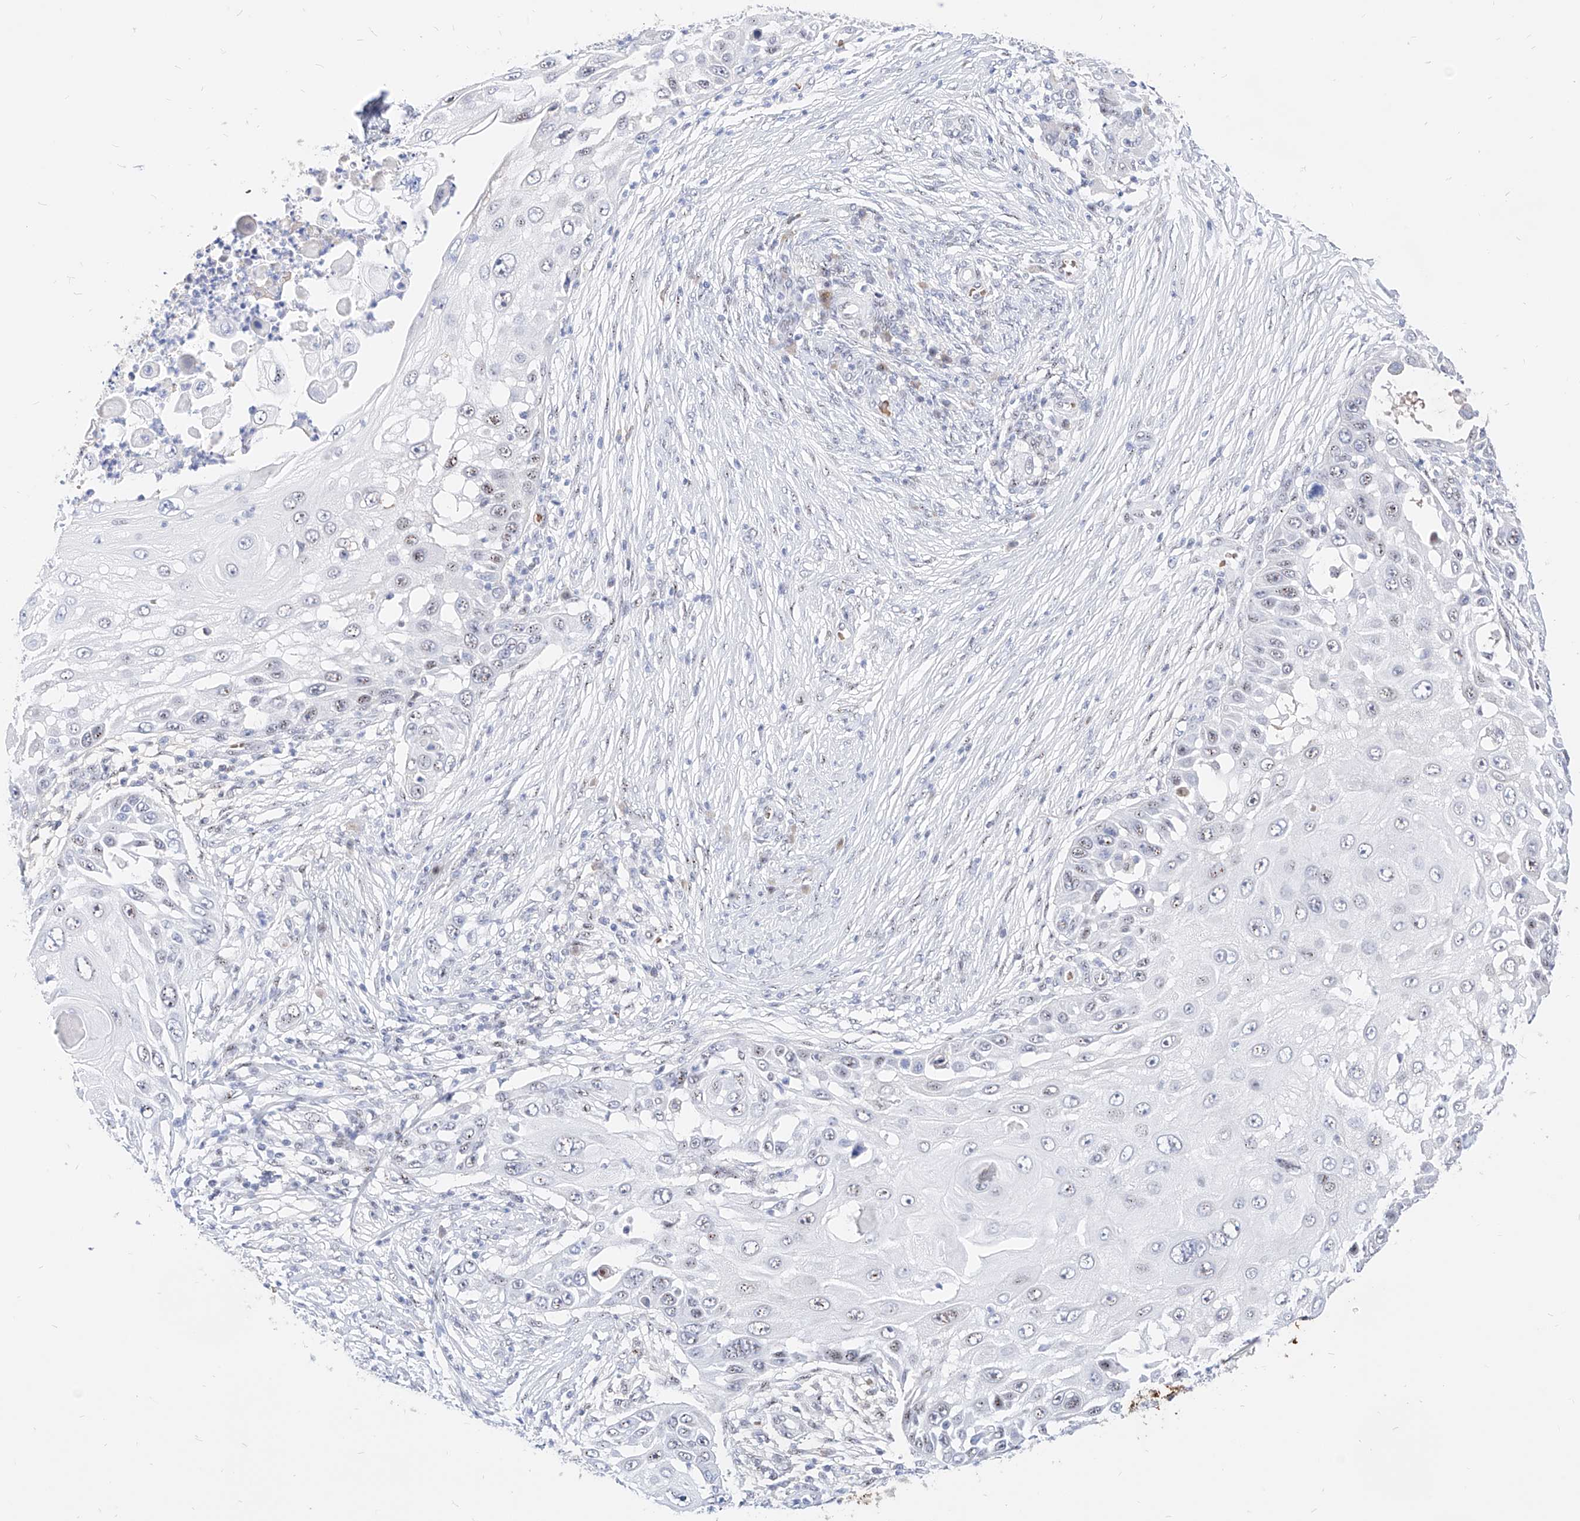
{"staining": {"intensity": "negative", "quantity": "none", "location": "none"}, "tissue": "skin cancer", "cell_type": "Tumor cells", "image_type": "cancer", "snomed": [{"axis": "morphology", "description": "Squamous cell carcinoma, NOS"}, {"axis": "topography", "description": "Skin"}], "caption": "Tumor cells show no significant protein positivity in skin squamous cell carcinoma.", "gene": "ZFP42", "patient": {"sex": "female", "age": 44}}